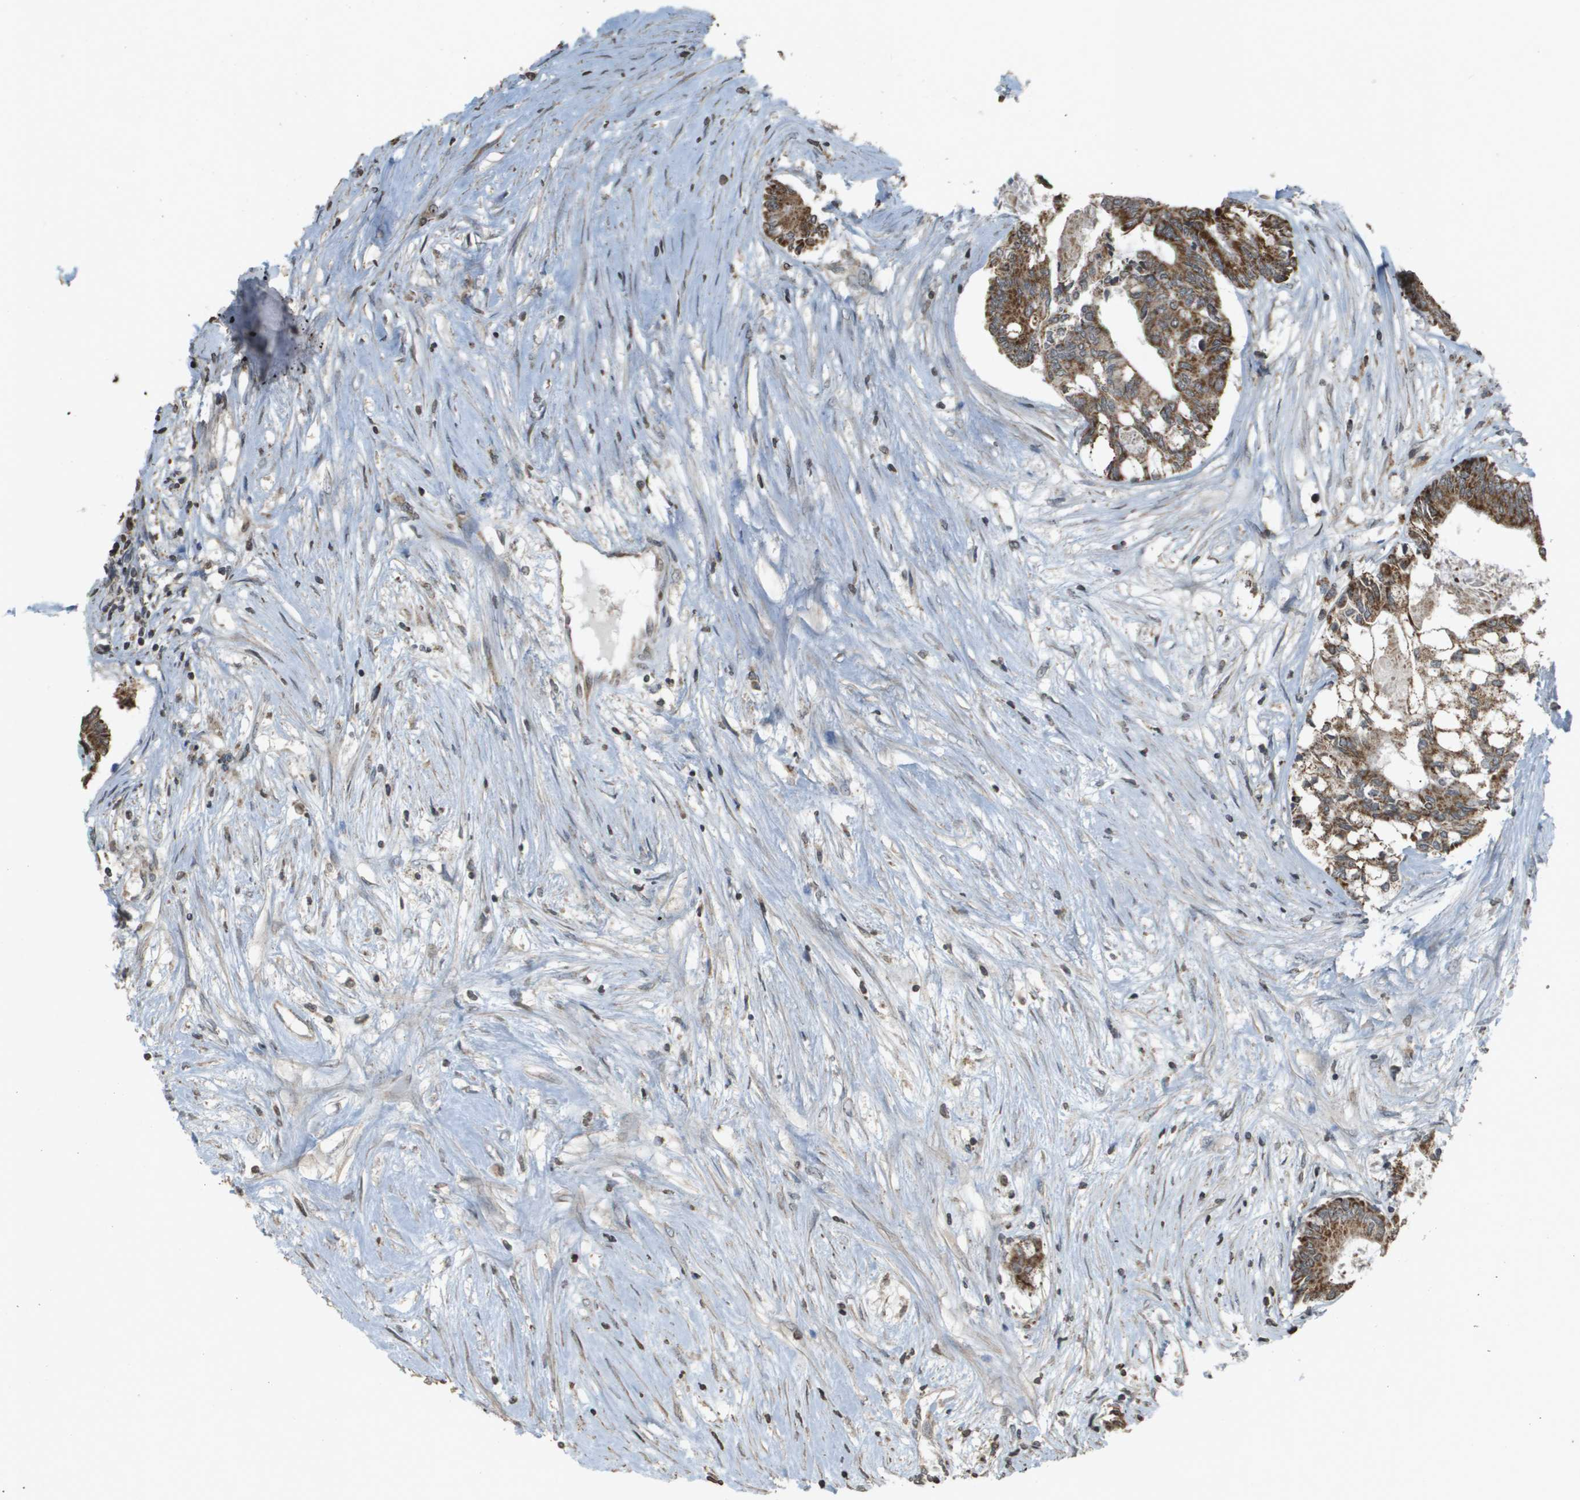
{"staining": {"intensity": "strong", "quantity": ">75%", "location": "cytoplasmic/membranous"}, "tissue": "colorectal cancer", "cell_type": "Tumor cells", "image_type": "cancer", "snomed": [{"axis": "morphology", "description": "Adenocarcinoma, NOS"}, {"axis": "topography", "description": "Rectum"}], "caption": "Adenocarcinoma (colorectal) stained with a brown dye shows strong cytoplasmic/membranous positive positivity in approximately >75% of tumor cells.", "gene": "RAB21", "patient": {"sex": "male", "age": 63}}